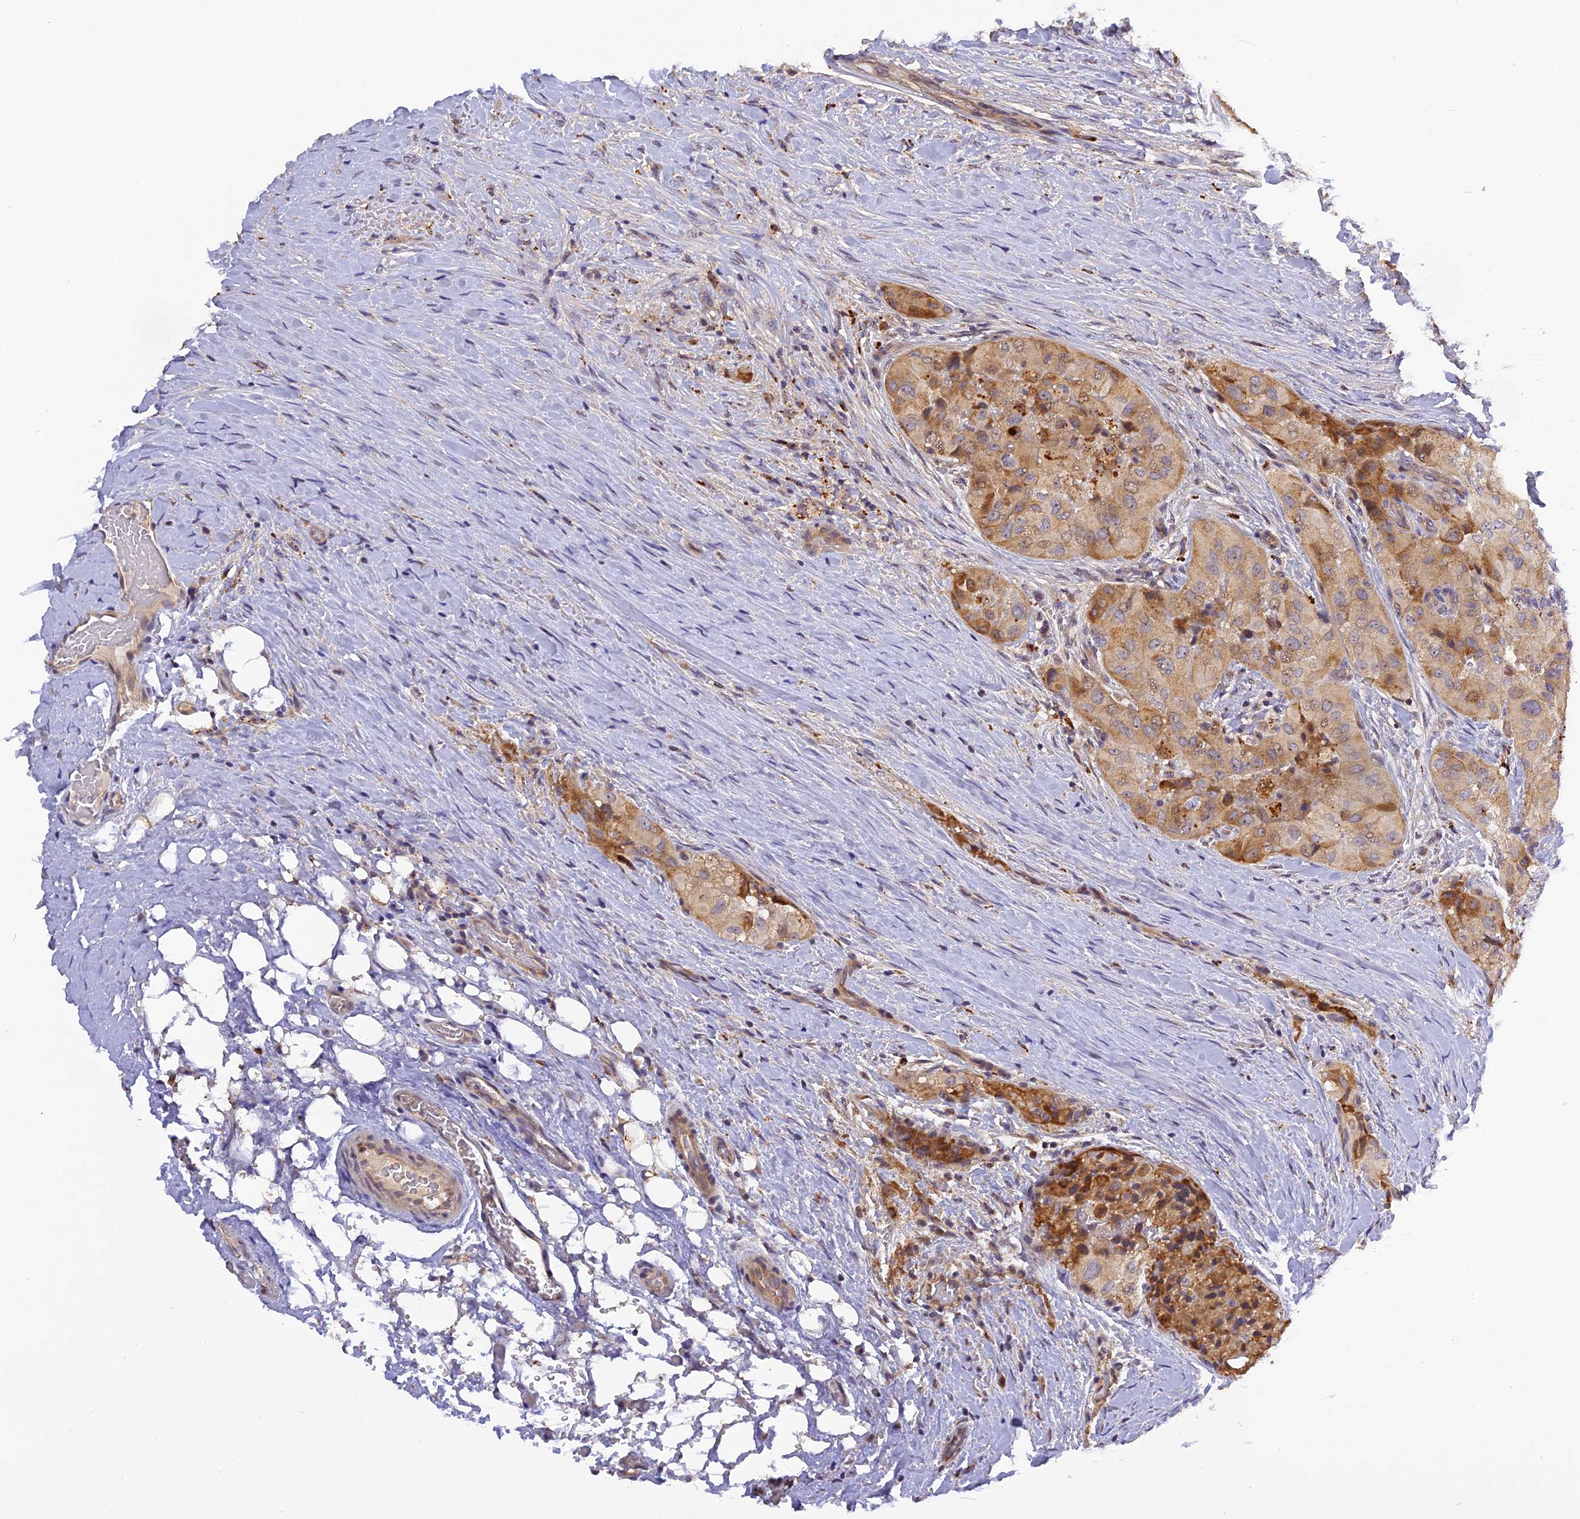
{"staining": {"intensity": "moderate", "quantity": "25%-75%", "location": "cytoplasmic/membranous"}, "tissue": "thyroid cancer", "cell_type": "Tumor cells", "image_type": "cancer", "snomed": [{"axis": "morphology", "description": "Papillary adenocarcinoma, NOS"}, {"axis": "topography", "description": "Thyroid gland"}], "caption": "Papillary adenocarcinoma (thyroid) stained with immunohistochemistry (IHC) exhibits moderate cytoplasmic/membranous staining in approximately 25%-75% of tumor cells. Immunohistochemistry stains the protein of interest in brown and the nuclei are stained blue.", "gene": "FNIP2", "patient": {"sex": "female", "age": 59}}